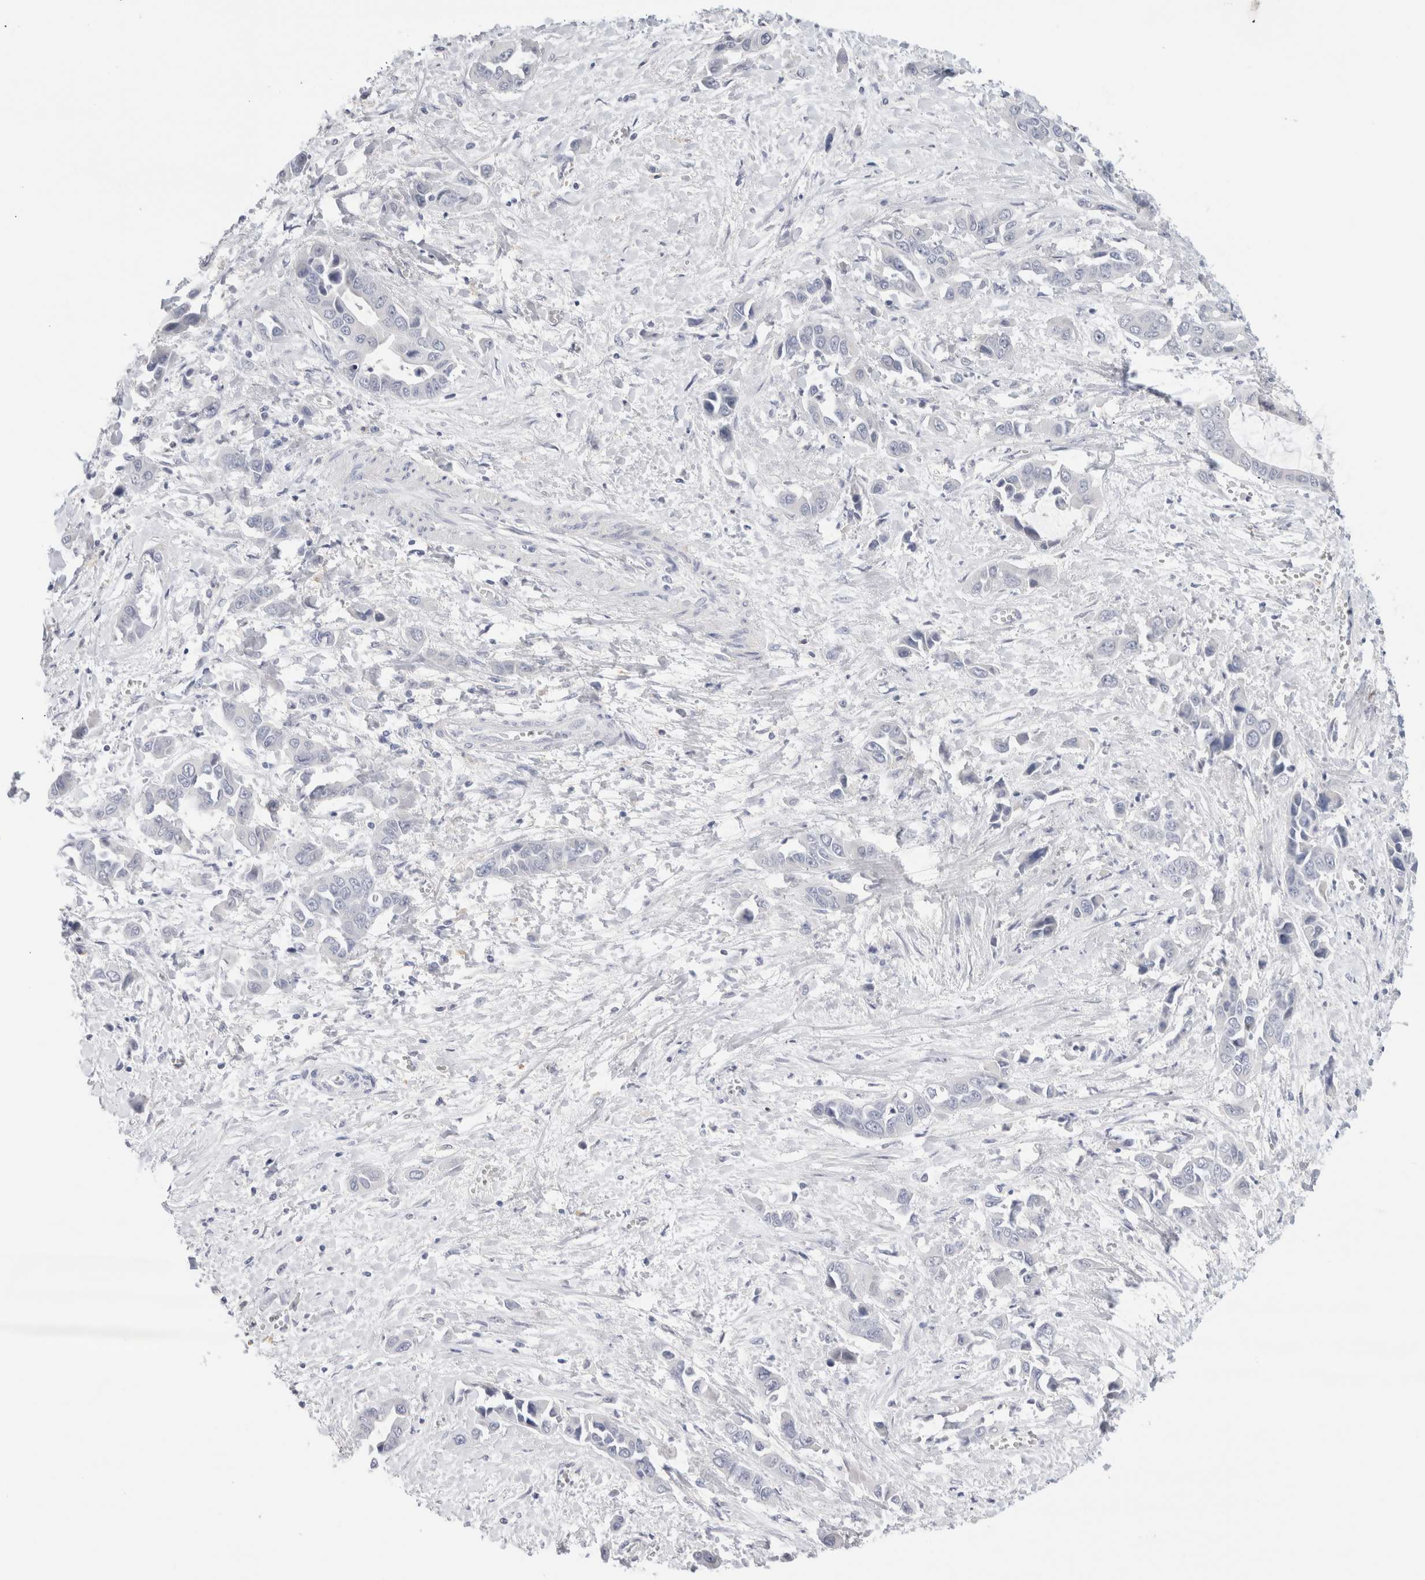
{"staining": {"intensity": "negative", "quantity": "none", "location": "none"}, "tissue": "liver cancer", "cell_type": "Tumor cells", "image_type": "cancer", "snomed": [{"axis": "morphology", "description": "Cholangiocarcinoma"}, {"axis": "topography", "description": "Liver"}], "caption": "The image exhibits no staining of tumor cells in cholangiocarcinoma (liver). (Stains: DAB immunohistochemistry with hematoxylin counter stain, Microscopy: brightfield microscopy at high magnification).", "gene": "ADAM30", "patient": {"sex": "female", "age": 52}}